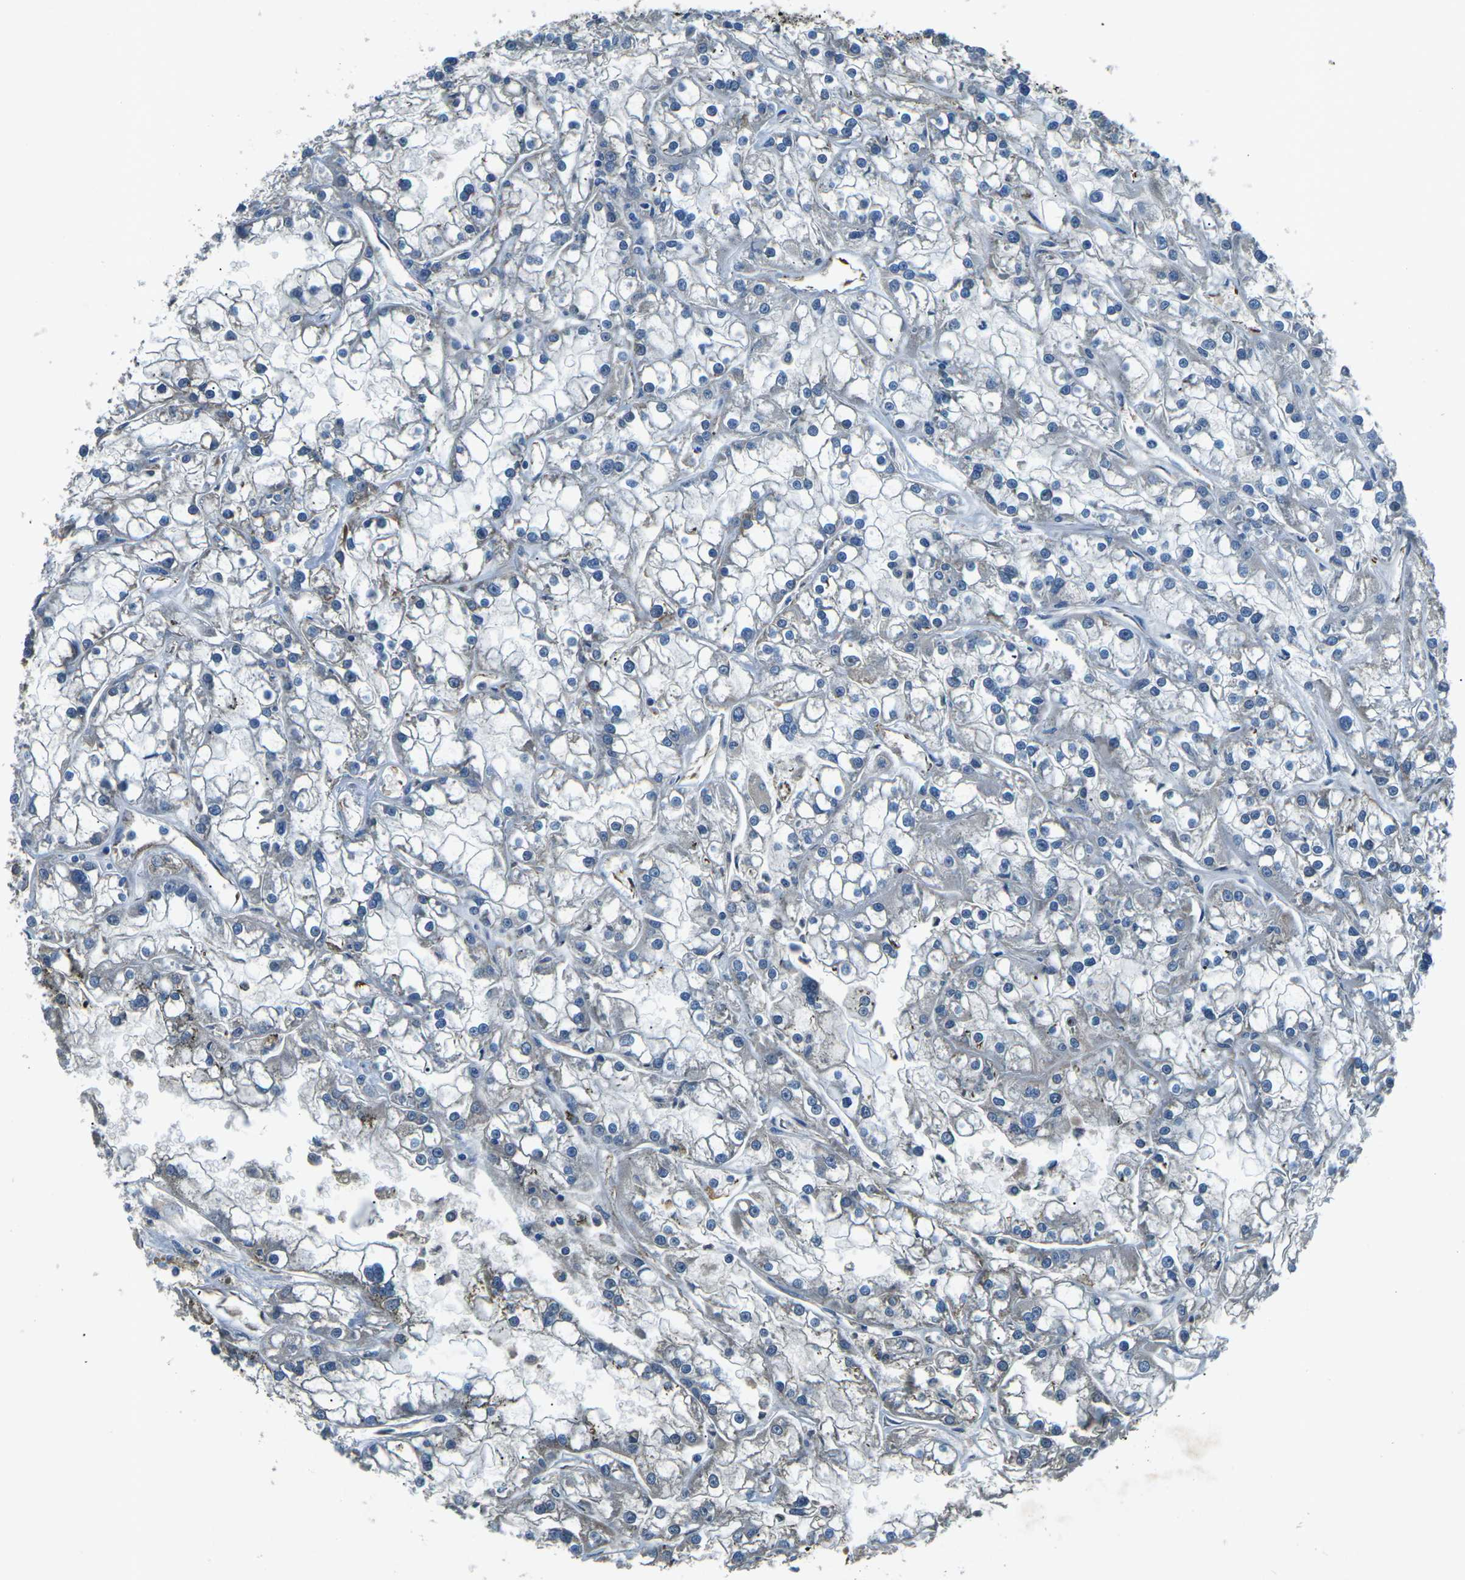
{"staining": {"intensity": "negative", "quantity": "none", "location": "none"}, "tissue": "renal cancer", "cell_type": "Tumor cells", "image_type": "cancer", "snomed": [{"axis": "morphology", "description": "Adenocarcinoma, NOS"}, {"axis": "topography", "description": "Kidney"}], "caption": "DAB immunohistochemical staining of human adenocarcinoma (renal) shows no significant staining in tumor cells. (DAB immunohistochemistry with hematoxylin counter stain).", "gene": "AFAP1", "patient": {"sex": "female", "age": 52}}